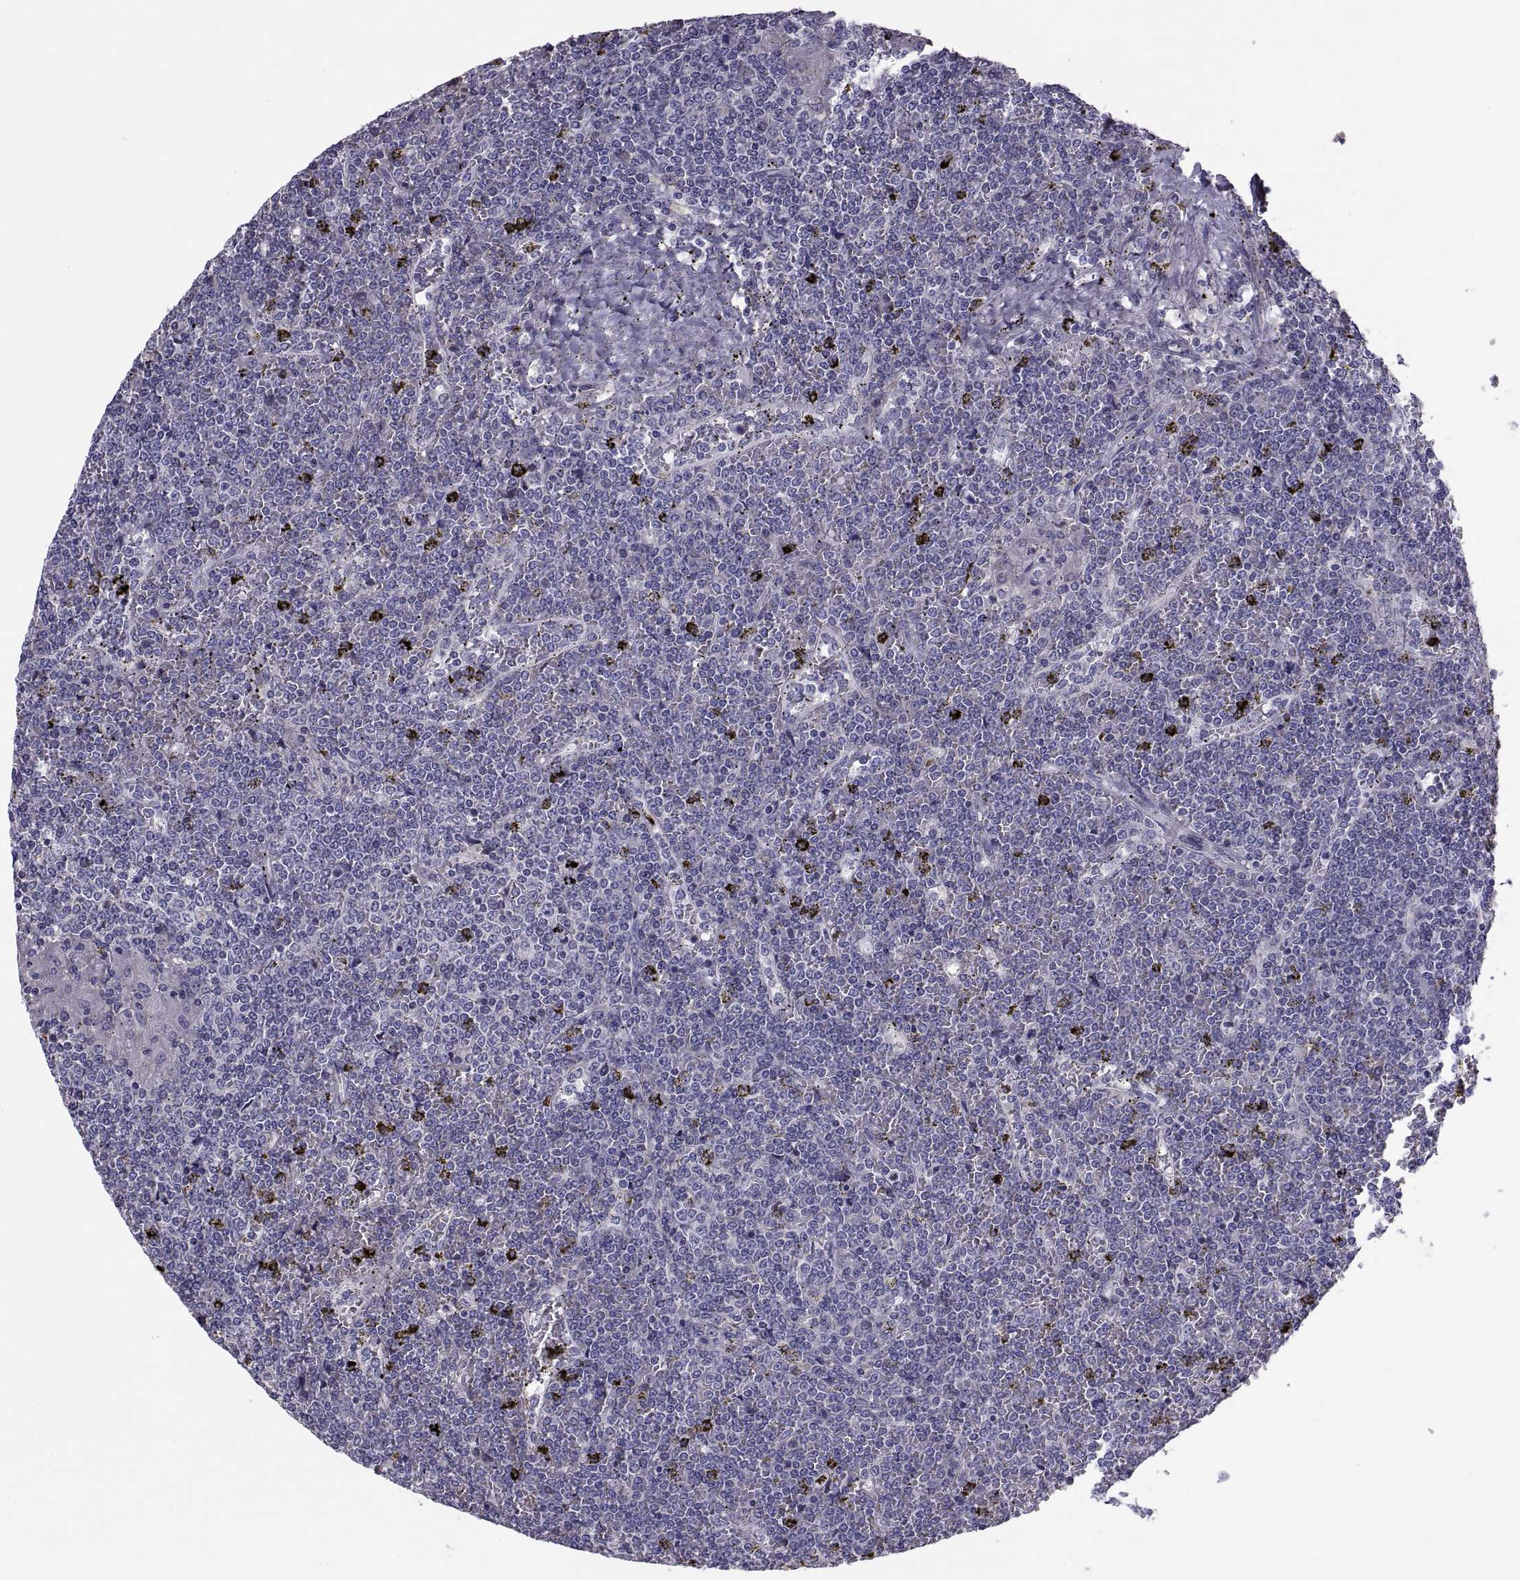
{"staining": {"intensity": "negative", "quantity": "none", "location": "none"}, "tissue": "lymphoma", "cell_type": "Tumor cells", "image_type": "cancer", "snomed": [{"axis": "morphology", "description": "Malignant lymphoma, non-Hodgkin's type, Low grade"}, {"axis": "topography", "description": "Spleen"}], "caption": "DAB immunohistochemical staining of human low-grade malignant lymphoma, non-Hodgkin's type reveals no significant staining in tumor cells. (DAB immunohistochemistry (IHC), high magnification).", "gene": "ANO1", "patient": {"sex": "female", "age": 19}}